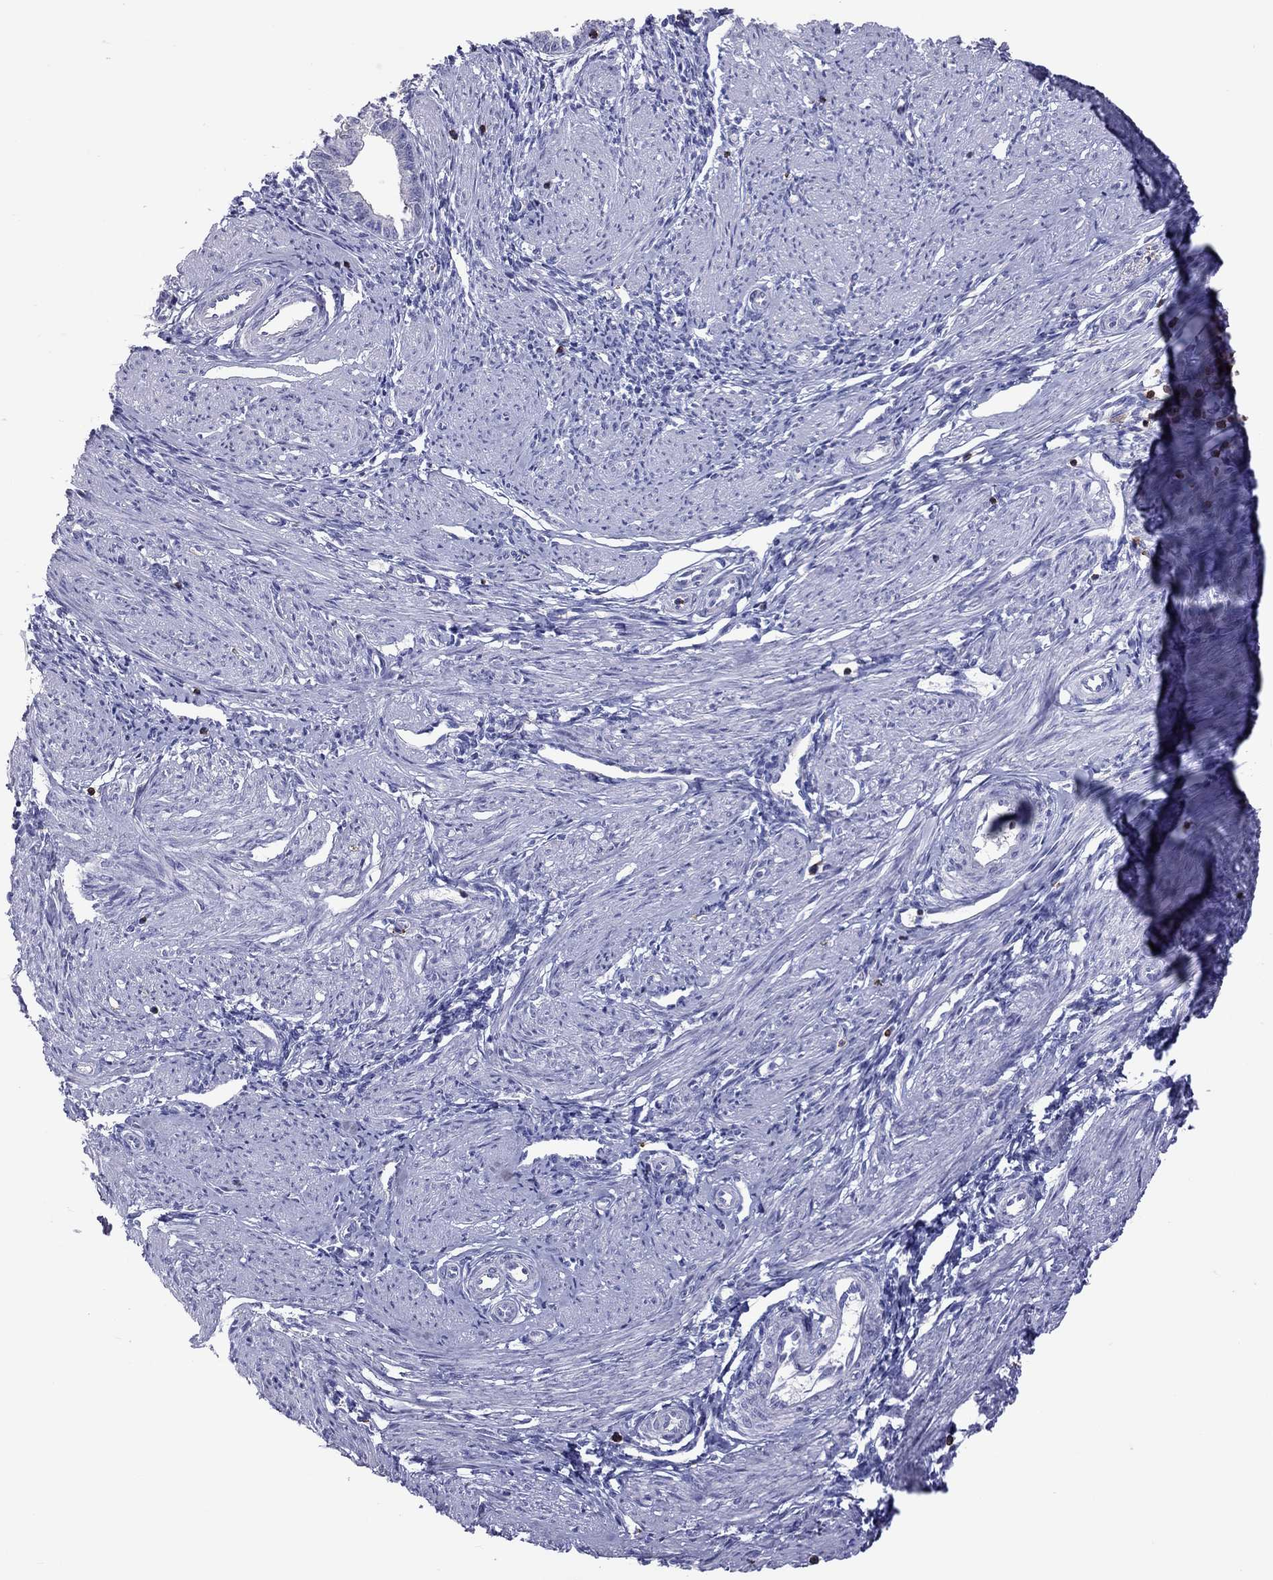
{"staining": {"intensity": "negative", "quantity": "none", "location": "none"}, "tissue": "endometrium", "cell_type": "Cells in endometrial stroma", "image_type": "normal", "snomed": [{"axis": "morphology", "description": "Normal tissue, NOS"}, {"axis": "topography", "description": "Endometrium"}], "caption": "Immunohistochemistry of unremarkable human endometrium displays no positivity in cells in endometrial stroma. The staining is performed using DAB (3,3'-diaminobenzidine) brown chromogen with nuclei counter-stained in using hematoxylin.", "gene": "ENSG00000288637", "patient": {"sex": "female", "age": 37}}